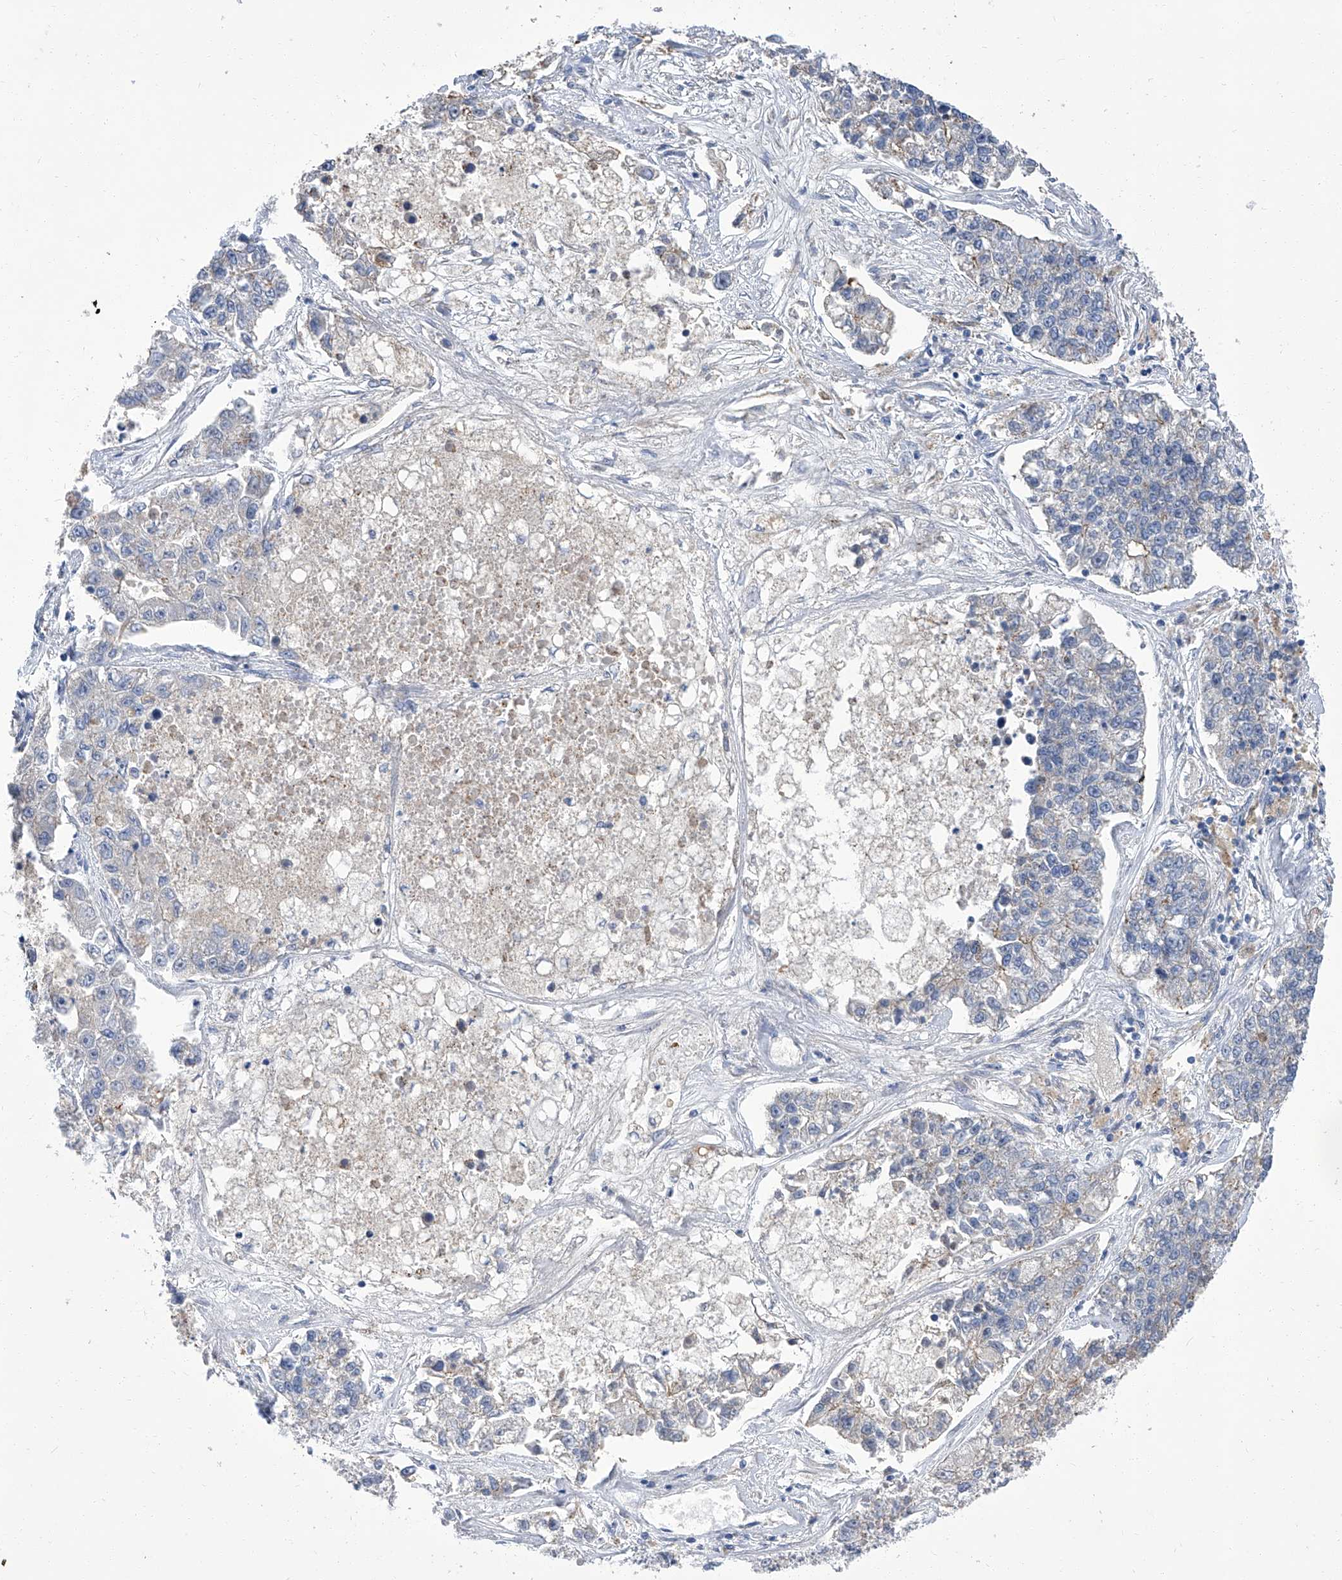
{"staining": {"intensity": "negative", "quantity": "none", "location": "none"}, "tissue": "lung cancer", "cell_type": "Tumor cells", "image_type": "cancer", "snomed": [{"axis": "morphology", "description": "Adenocarcinoma, NOS"}, {"axis": "topography", "description": "Lung"}], "caption": "DAB (3,3'-diaminobenzidine) immunohistochemical staining of lung cancer demonstrates no significant positivity in tumor cells. (Immunohistochemistry (ihc), brightfield microscopy, high magnification).", "gene": "PARD3", "patient": {"sex": "male", "age": 49}}